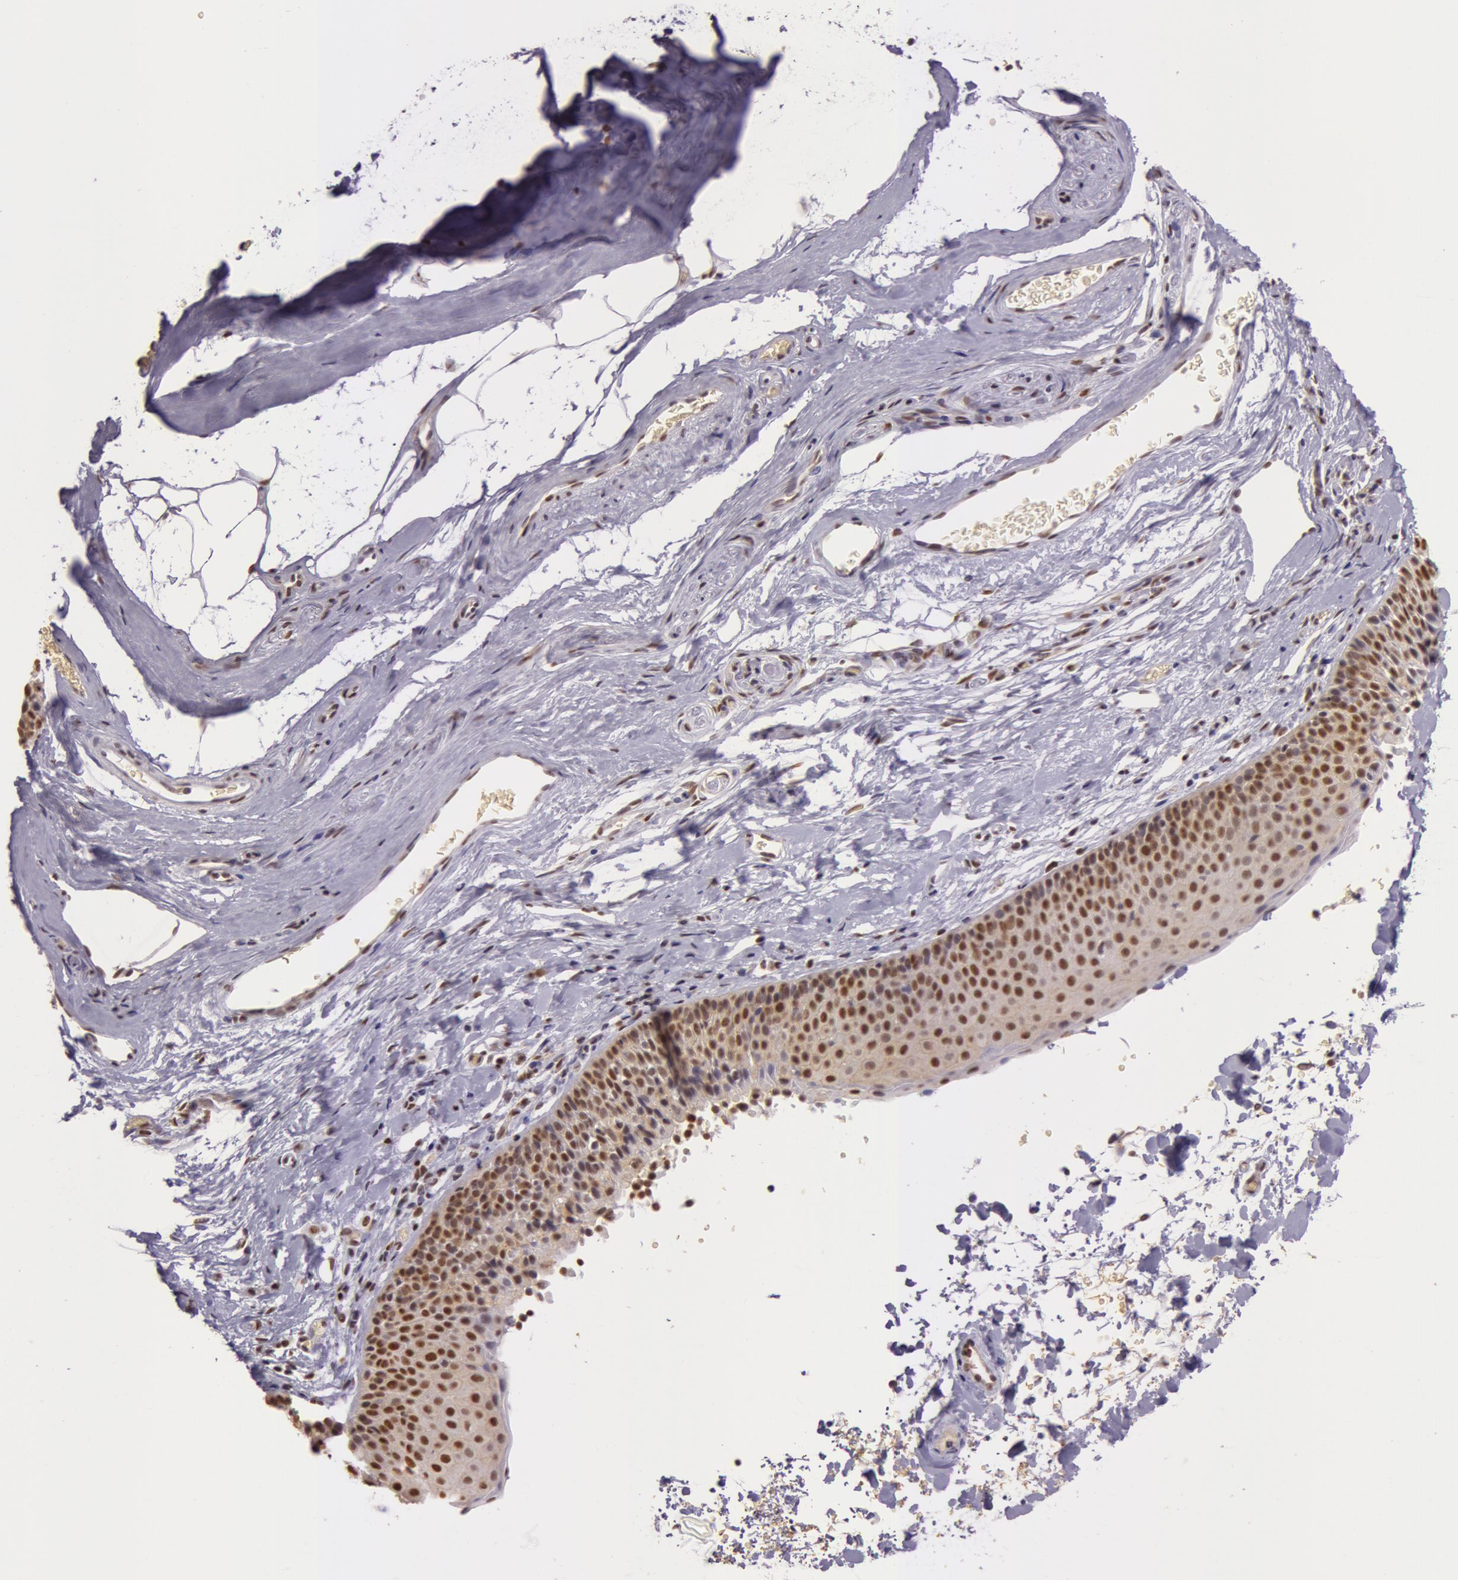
{"staining": {"intensity": "strong", "quantity": ">75%", "location": "nuclear"}, "tissue": "nasopharynx", "cell_type": "Respiratory epithelial cells", "image_type": "normal", "snomed": [{"axis": "morphology", "description": "Normal tissue, NOS"}, {"axis": "morphology", "description": "Inflammation, NOS"}, {"axis": "morphology", "description": "Malignant melanoma, Metastatic site"}, {"axis": "topography", "description": "Nasopharynx"}], "caption": "Immunohistochemical staining of benign human nasopharynx demonstrates high levels of strong nuclear positivity in approximately >75% of respiratory epithelial cells. The staining is performed using DAB (3,3'-diaminobenzidine) brown chromogen to label protein expression. The nuclei are counter-stained blue using hematoxylin.", "gene": "NBN", "patient": {"sex": "female", "age": 55}}